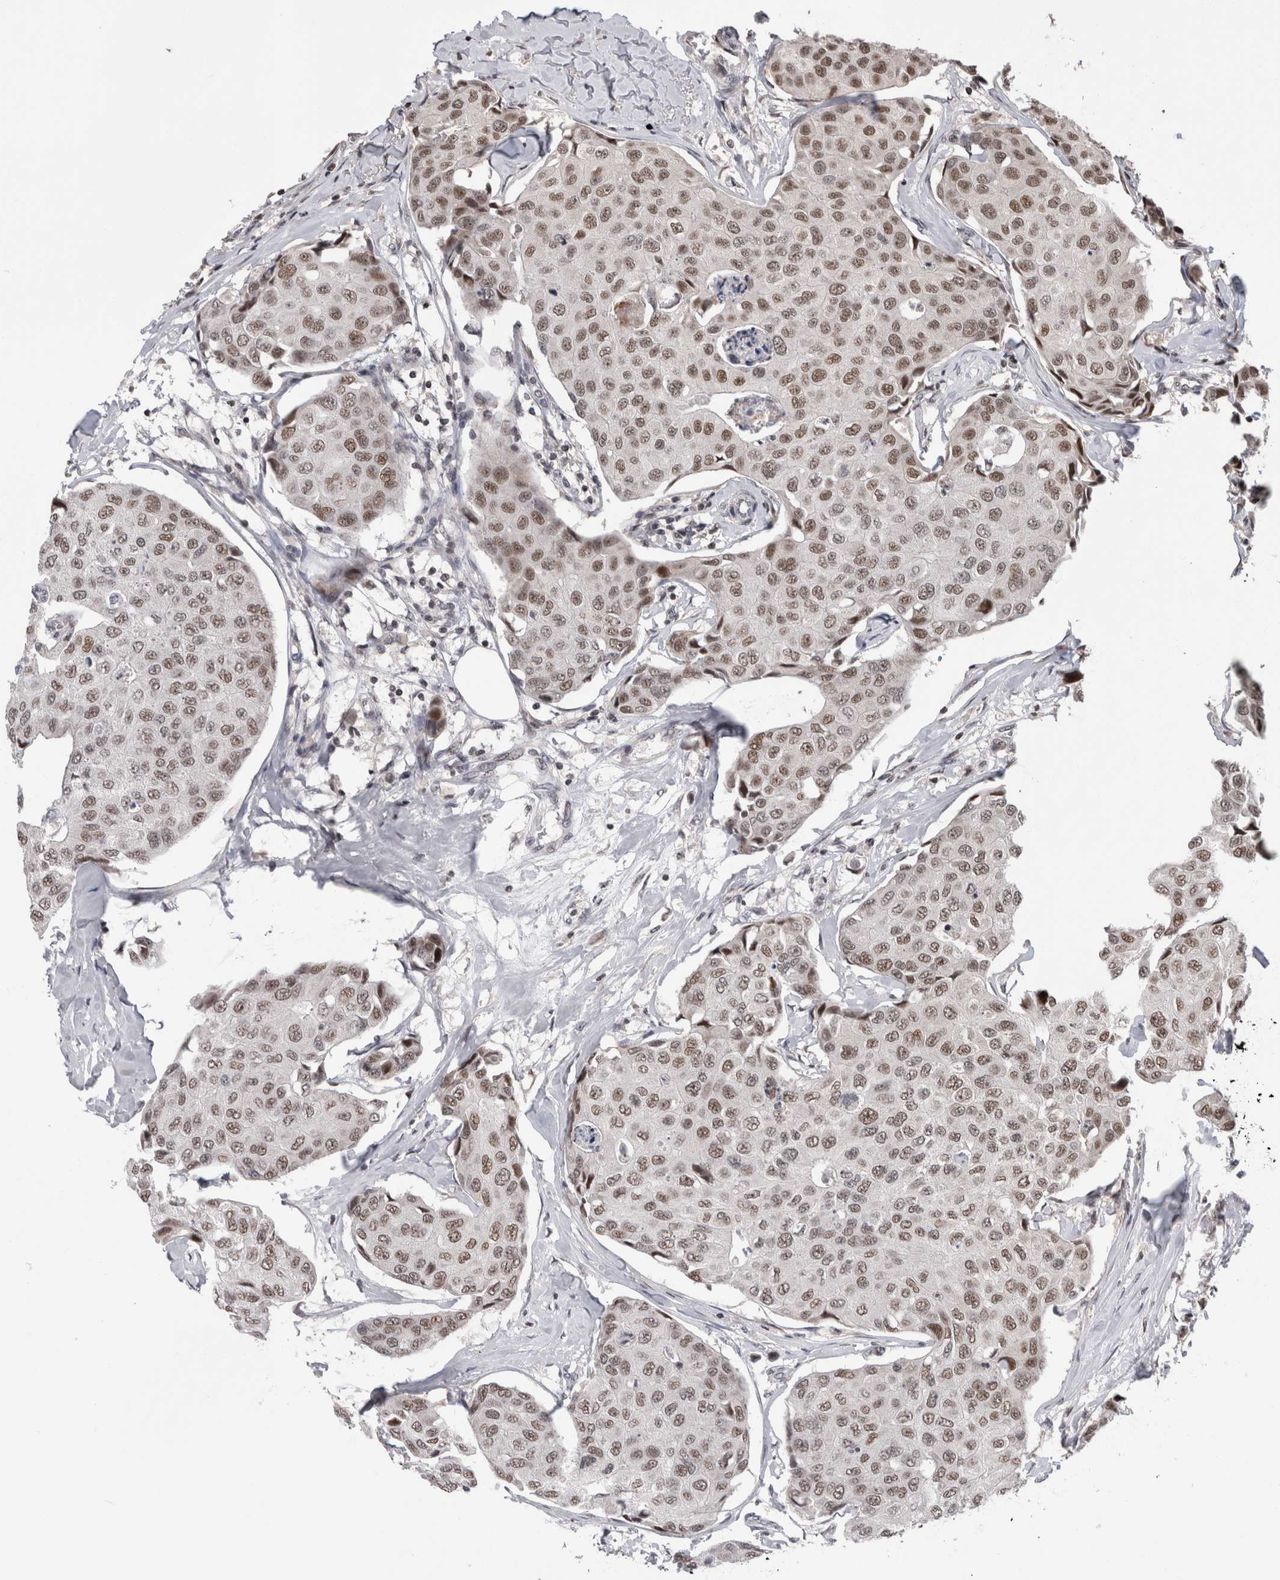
{"staining": {"intensity": "weak", "quantity": ">75%", "location": "nuclear"}, "tissue": "breast cancer", "cell_type": "Tumor cells", "image_type": "cancer", "snomed": [{"axis": "morphology", "description": "Duct carcinoma"}, {"axis": "topography", "description": "Breast"}], "caption": "An immunohistochemistry (IHC) histopathology image of tumor tissue is shown. Protein staining in brown highlights weak nuclear positivity in breast cancer within tumor cells.", "gene": "ZBTB11", "patient": {"sex": "female", "age": 80}}